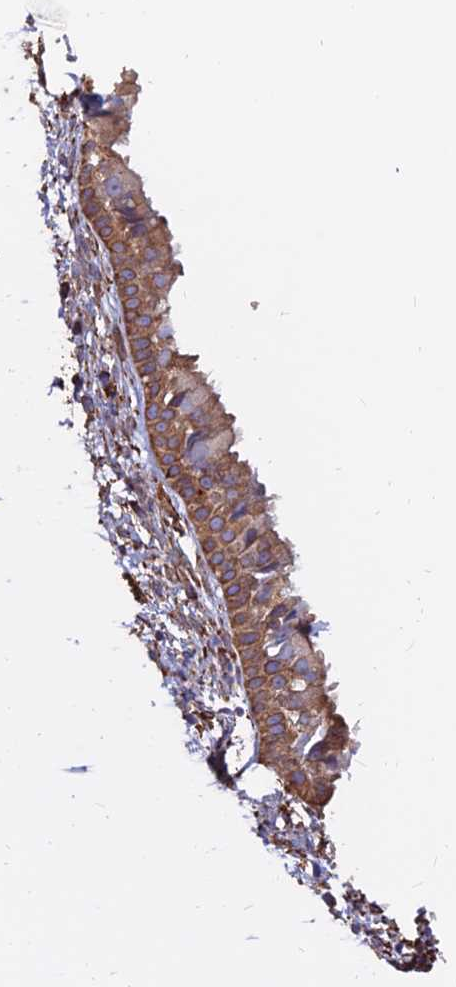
{"staining": {"intensity": "moderate", "quantity": ">75%", "location": "cytoplasmic/membranous"}, "tissue": "nasopharynx", "cell_type": "Respiratory epithelial cells", "image_type": "normal", "snomed": [{"axis": "morphology", "description": "Normal tissue, NOS"}, {"axis": "topography", "description": "Nasopharynx"}], "caption": "Immunohistochemistry (IHC) (DAB) staining of normal nasopharynx displays moderate cytoplasmic/membranous protein staining in about >75% of respiratory epithelial cells.", "gene": "CDK18", "patient": {"sex": "male", "age": 22}}